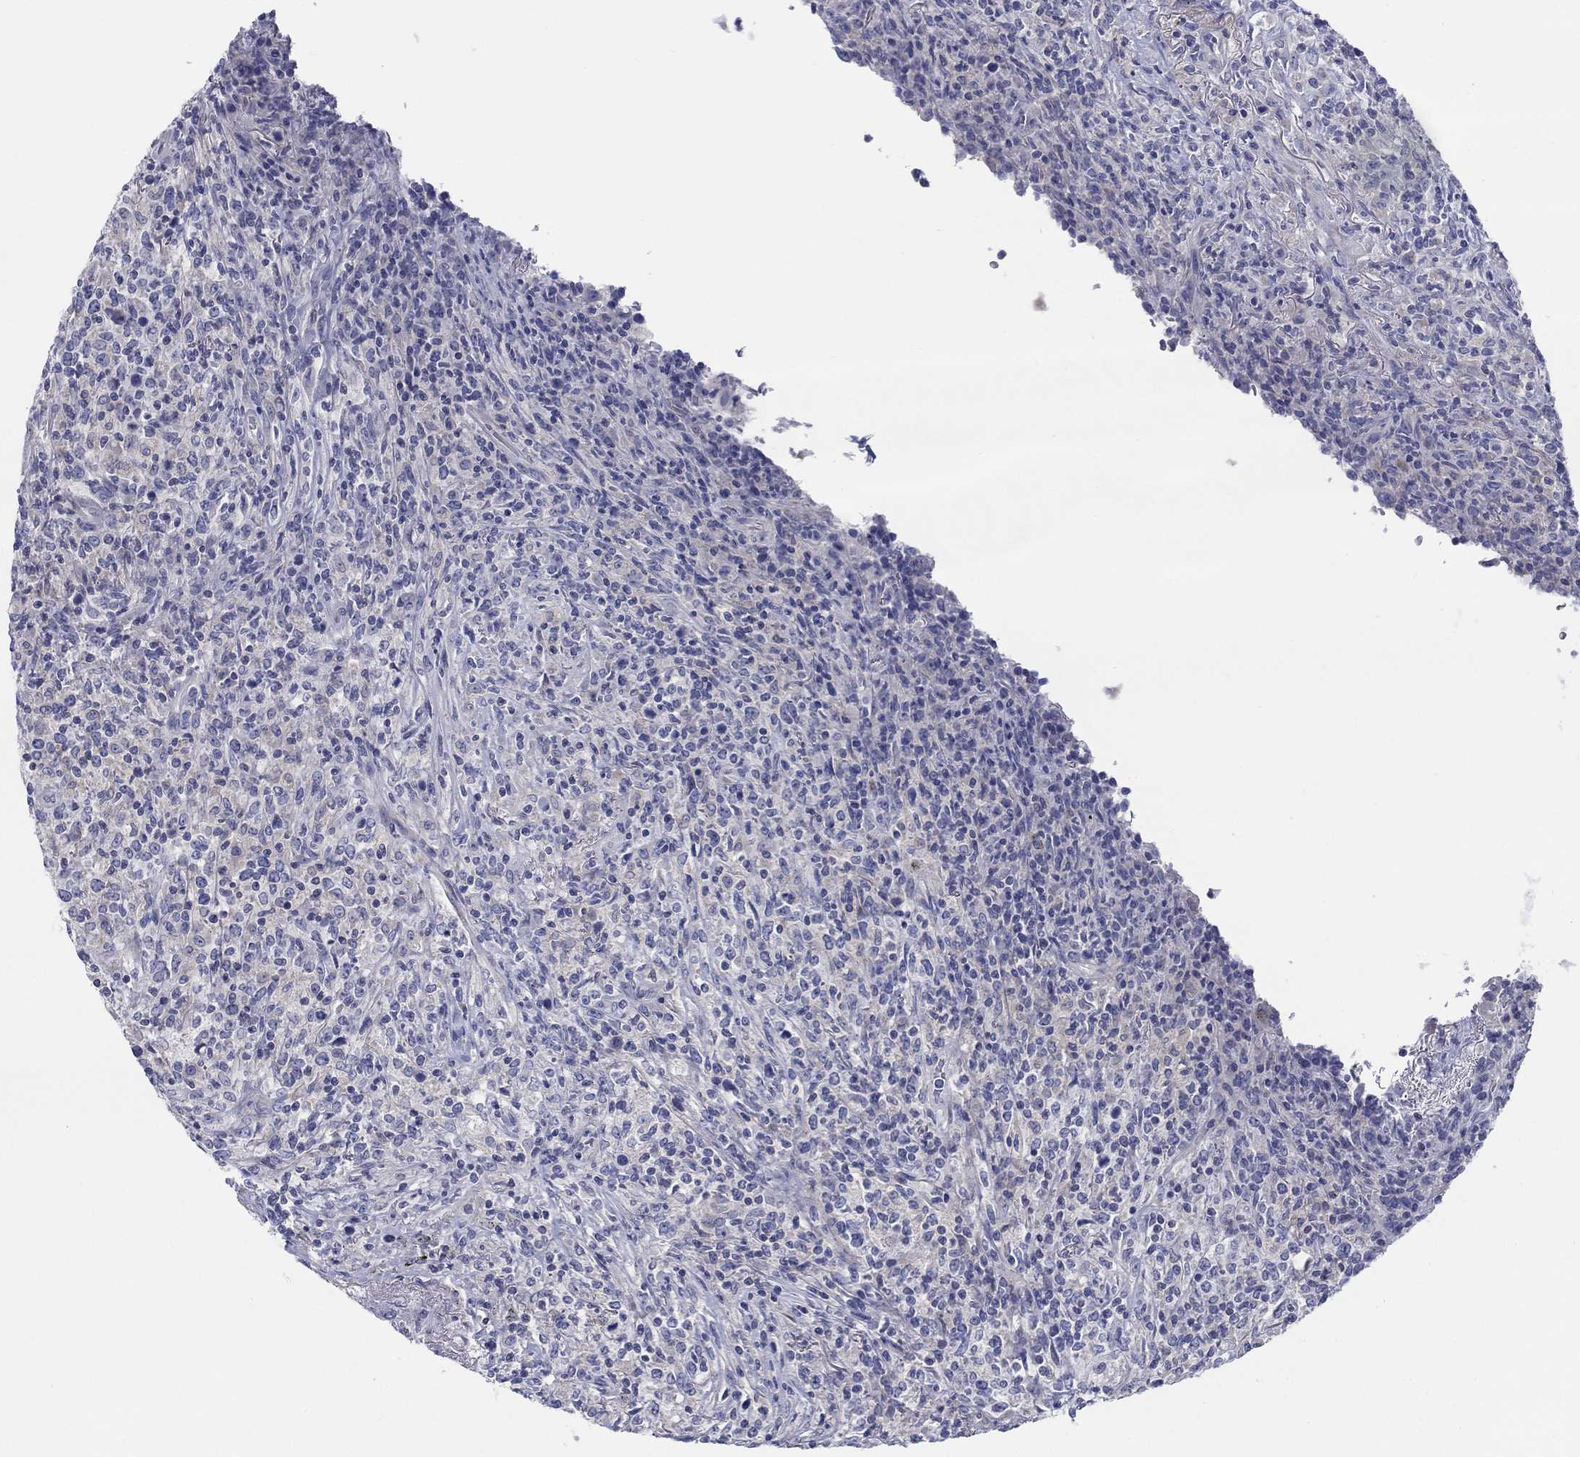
{"staining": {"intensity": "negative", "quantity": "none", "location": "none"}, "tissue": "lymphoma", "cell_type": "Tumor cells", "image_type": "cancer", "snomed": [{"axis": "morphology", "description": "Malignant lymphoma, non-Hodgkin's type, High grade"}, {"axis": "topography", "description": "Lung"}], "caption": "An IHC image of malignant lymphoma, non-Hodgkin's type (high-grade) is shown. There is no staining in tumor cells of malignant lymphoma, non-Hodgkin's type (high-grade).", "gene": "HAPLN4", "patient": {"sex": "male", "age": 79}}